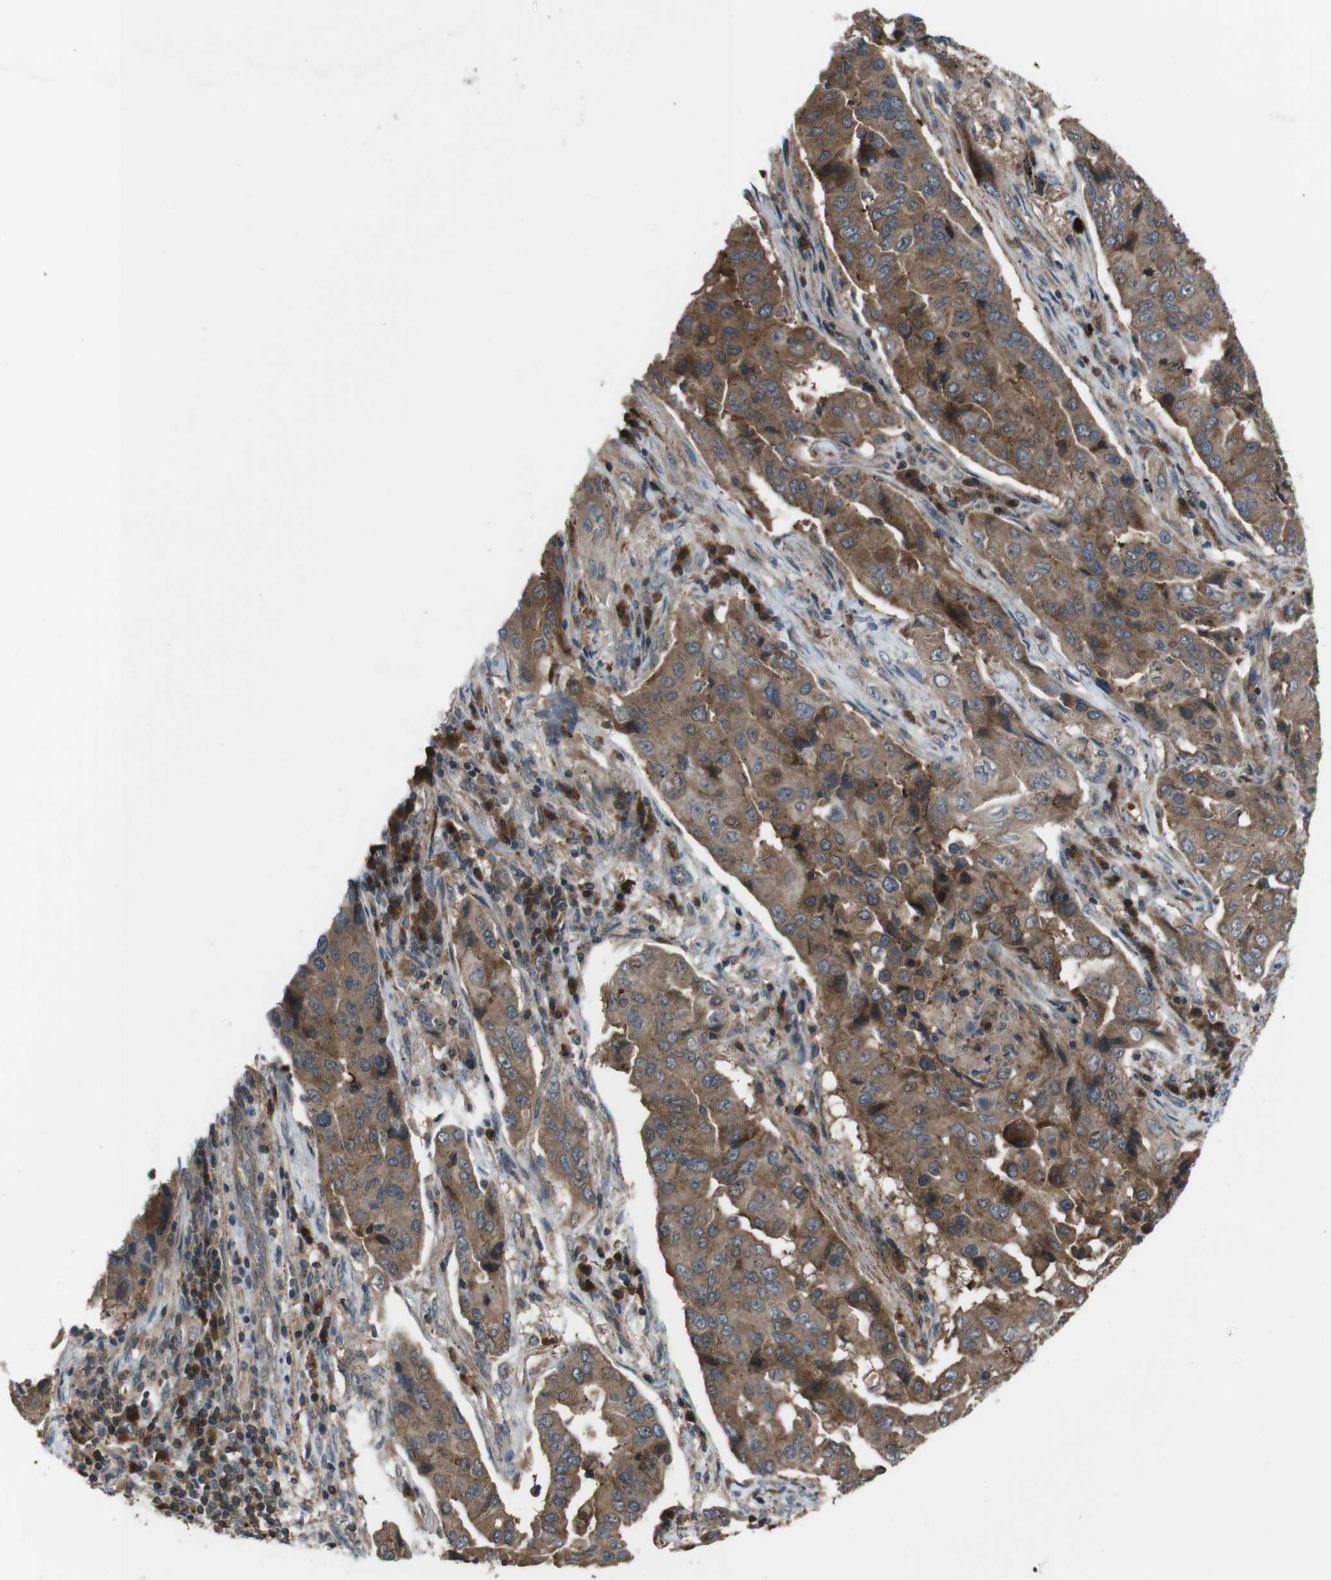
{"staining": {"intensity": "moderate", "quantity": ">75%", "location": "cytoplasmic/membranous"}, "tissue": "lung cancer", "cell_type": "Tumor cells", "image_type": "cancer", "snomed": [{"axis": "morphology", "description": "Adenocarcinoma, NOS"}, {"axis": "topography", "description": "Lung"}], "caption": "This micrograph displays lung cancer (adenocarcinoma) stained with IHC to label a protein in brown. The cytoplasmic/membranous of tumor cells show moderate positivity for the protein. Nuclei are counter-stained blue.", "gene": "SLC22A23", "patient": {"sex": "female", "age": 65}}